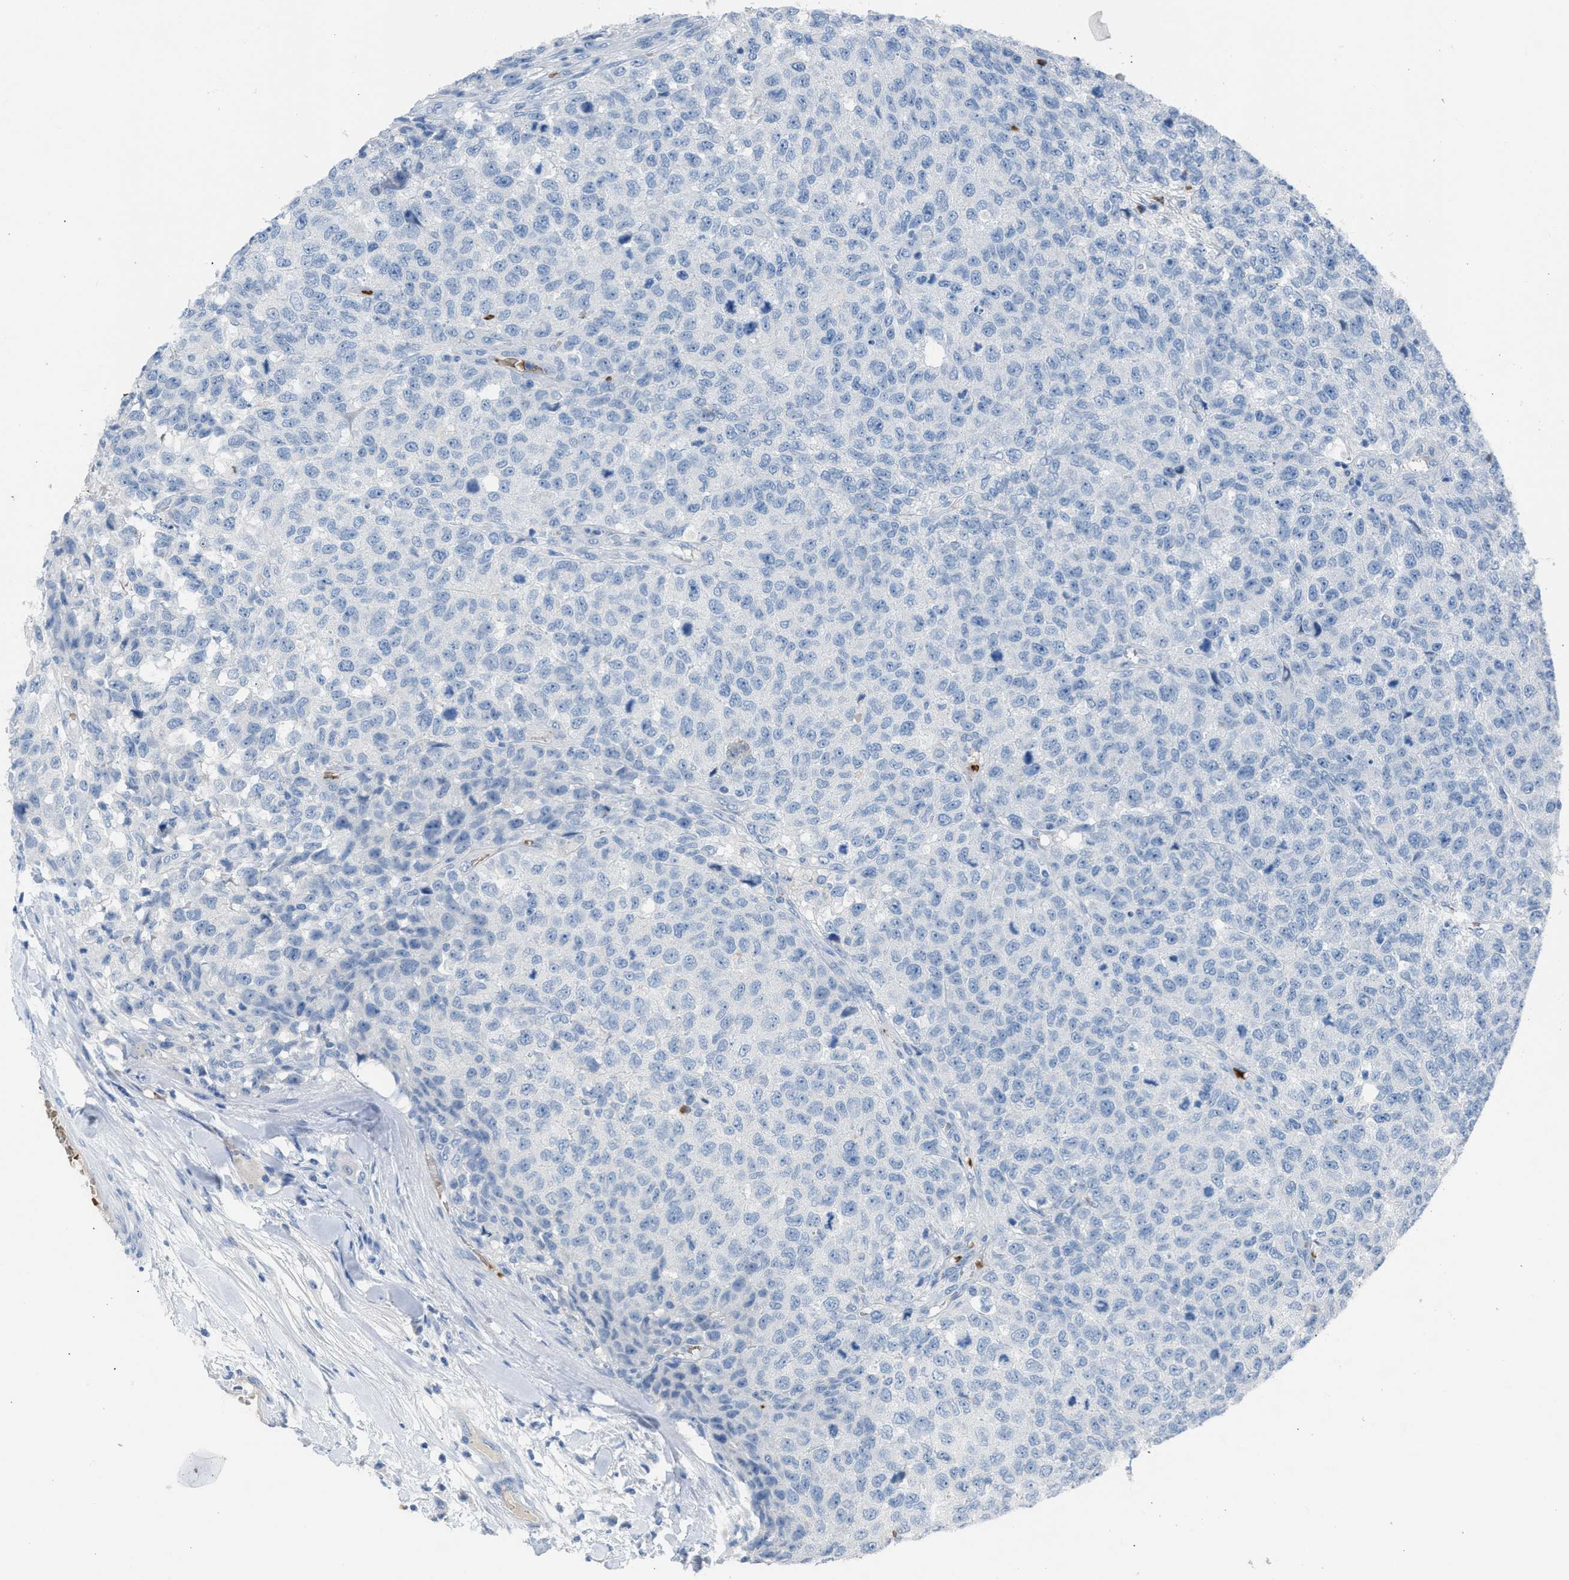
{"staining": {"intensity": "negative", "quantity": "none", "location": "none"}, "tissue": "testis cancer", "cell_type": "Tumor cells", "image_type": "cancer", "snomed": [{"axis": "morphology", "description": "Seminoma, NOS"}, {"axis": "topography", "description": "Testis"}], "caption": "The histopathology image demonstrates no staining of tumor cells in testis seminoma.", "gene": "CFAP77", "patient": {"sex": "male", "age": 59}}